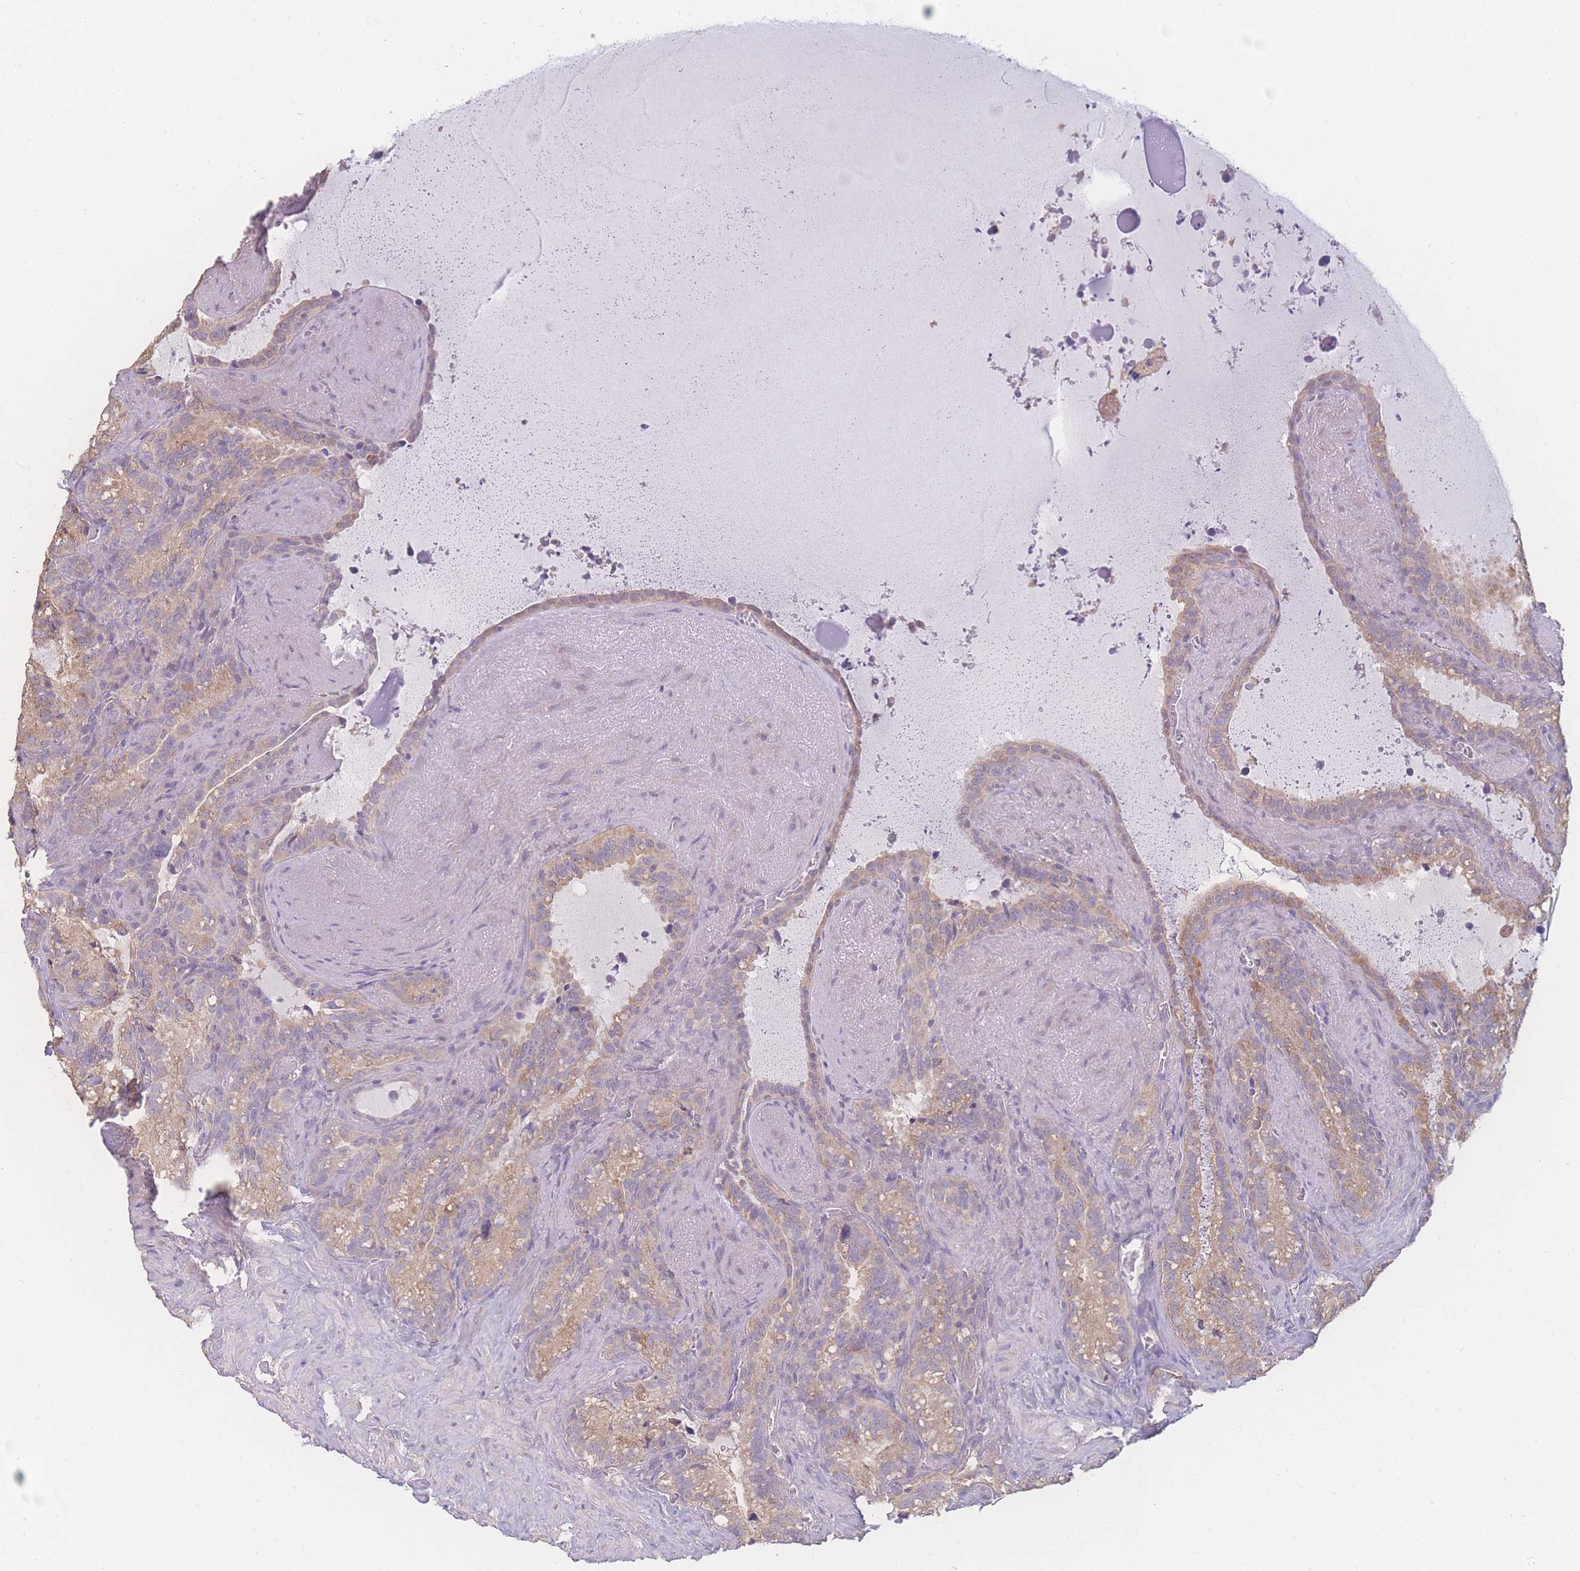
{"staining": {"intensity": "moderate", "quantity": ">75%", "location": "cytoplasmic/membranous"}, "tissue": "seminal vesicle", "cell_type": "Glandular cells", "image_type": "normal", "snomed": [{"axis": "morphology", "description": "Normal tissue, NOS"}, {"axis": "topography", "description": "Prostate"}, {"axis": "topography", "description": "Seminal veicle"}], "caption": "Protein expression analysis of unremarkable seminal vesicle demonstrates moderate cytoplasmic/membranous staining in about >75% of glandular cells.", "gene": "GIPR", "patient": {"sex": "male", "age": 58}}